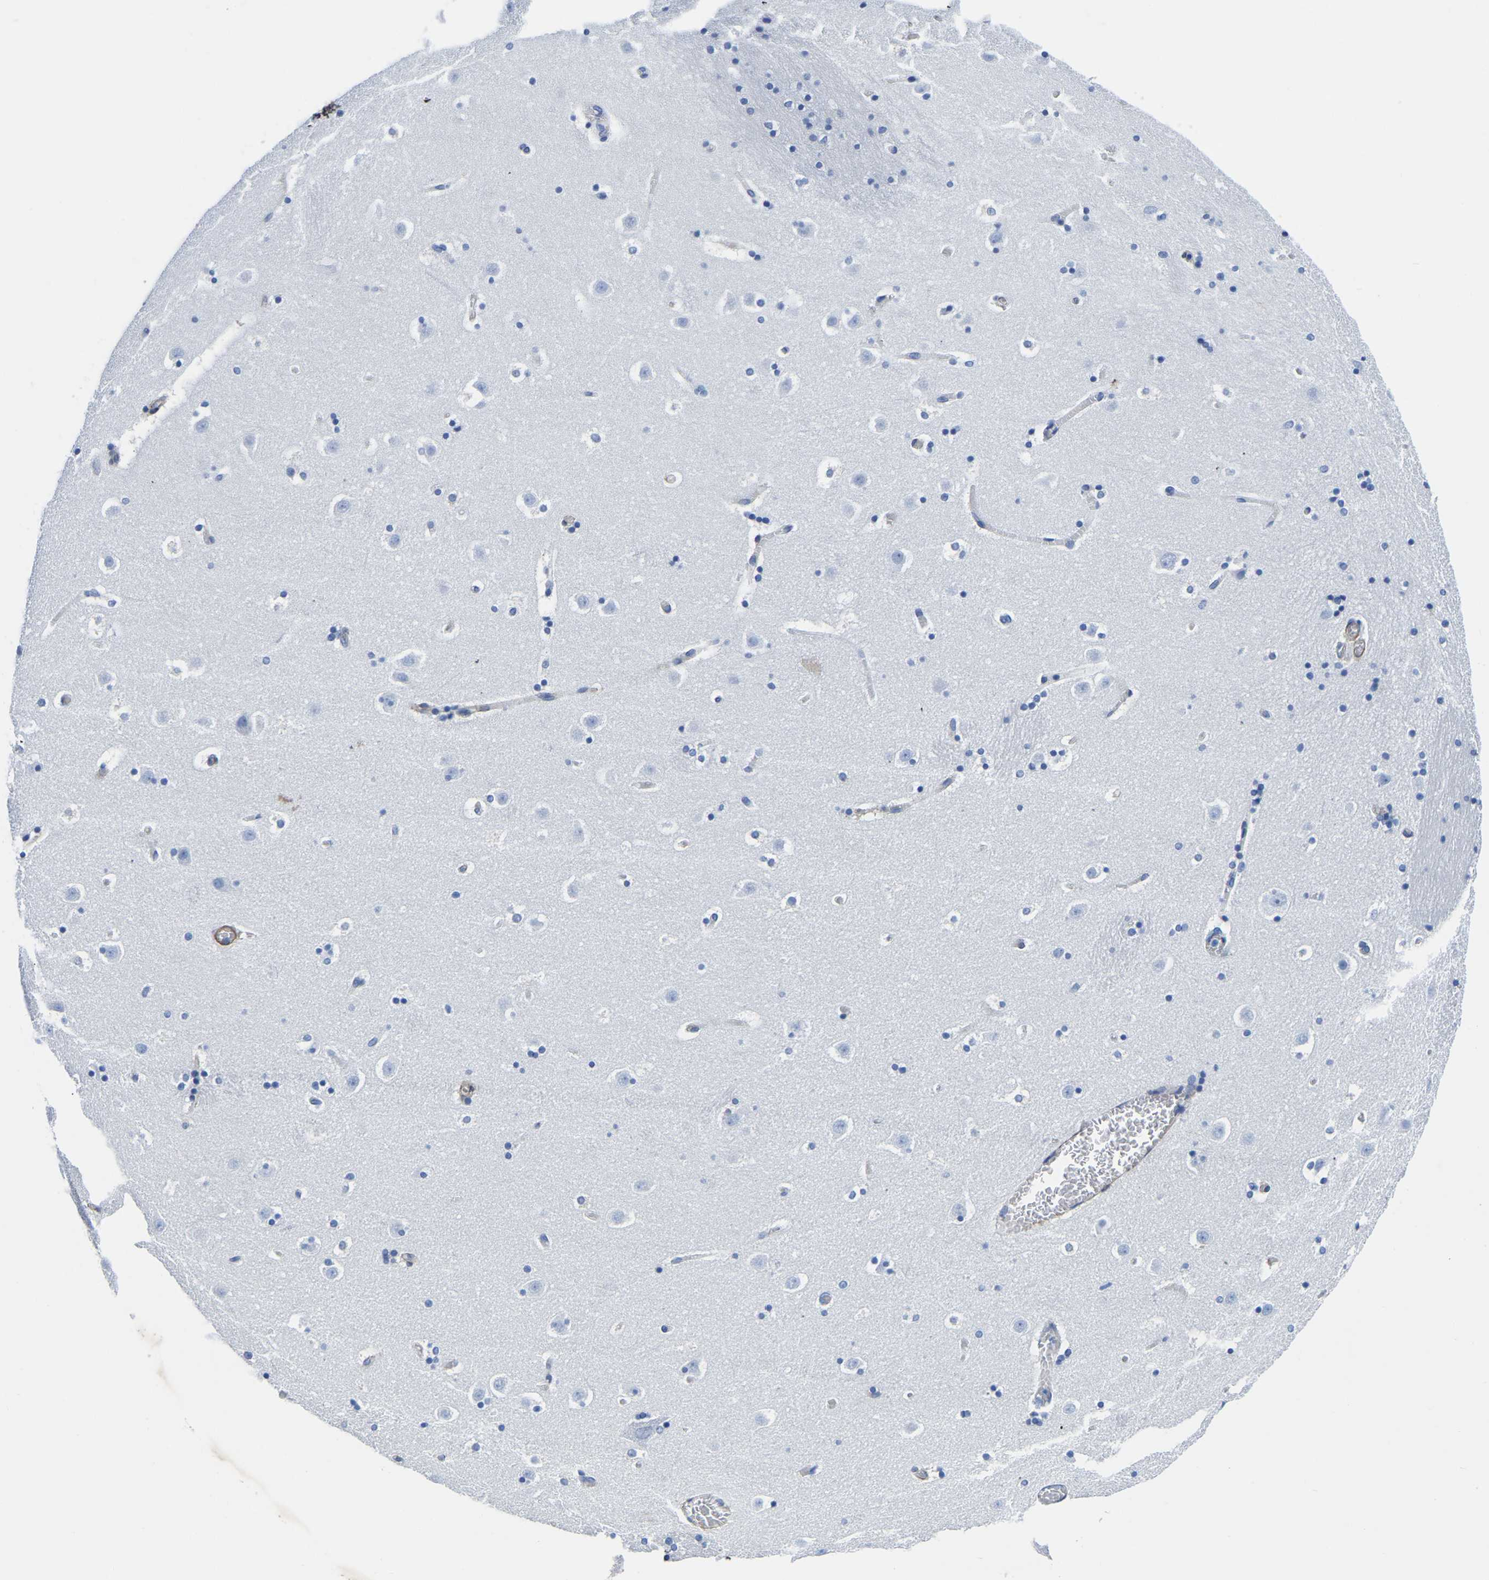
{"staining": {"intensity": "negative", "quantity": "none", "location": "none"}, "tissue": "caudate", "cell_type": "Glial cells", "image_type": "normal", "snomed": [{"axis": "morphology", "description": "Normal tissue, NOS"}, {"axis": "topography", "description": "Lateral ventricle wall"}], "caption": "Caudate was stained to show a protein in brown. There is no significant expression in glial cells. (DAB IHC, high magnification).", "gene": "SLC45A3", "patient": {"sex": "male", "age": 45}}